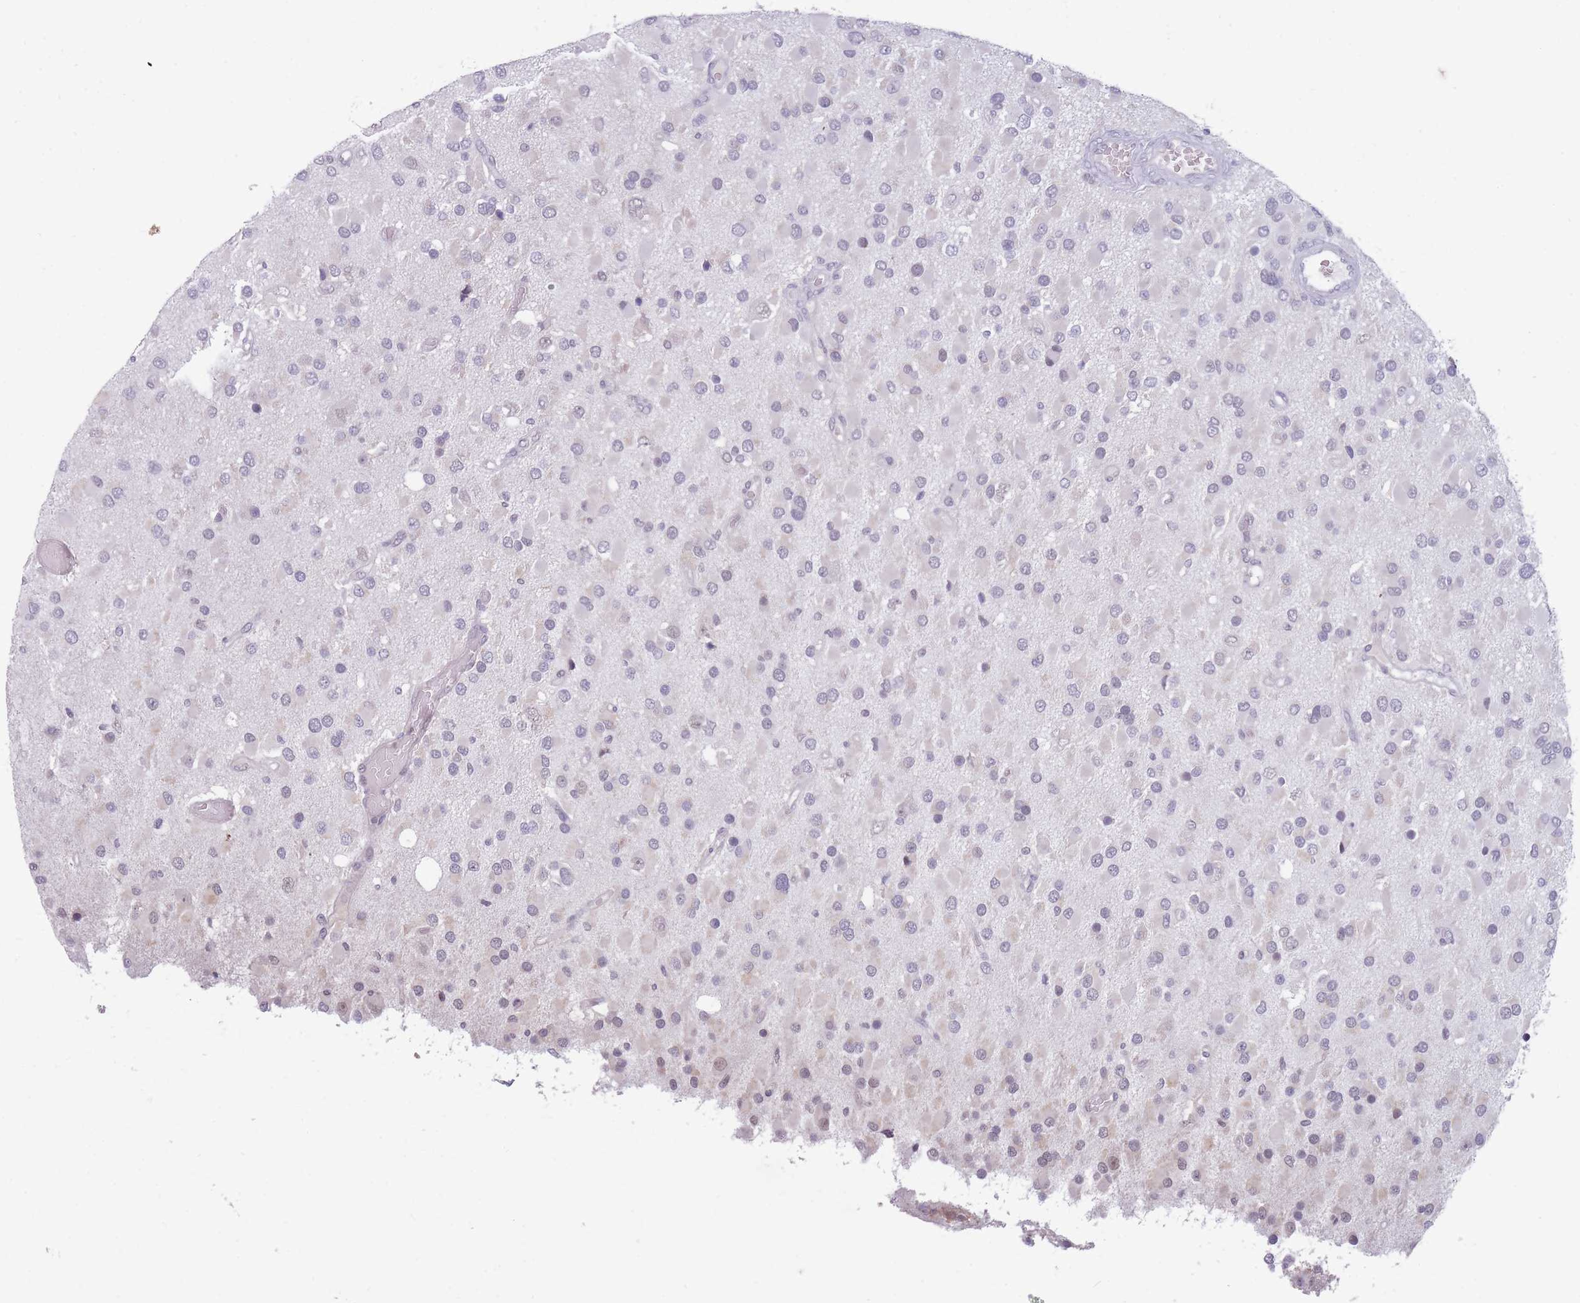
{"staining": {"intensity": "negative", "quantity": "none", "location": "none"}, "tissue": "glioma", "cell_type": "Tumor cells", "image_type": "cancer", "snomed": [{"axis": "morphology", "description": "Glioma, malignant, High grade"}, {"axis": "topography", "description": "Brain"}], "caption": "DAB (3,3'-diaminobenzidine) immunohistochemical staining of human glioma shows no significant positivity in tumor cells.", "gene": "ARID3B", "patient": {"sex": "male", "age": 53}}